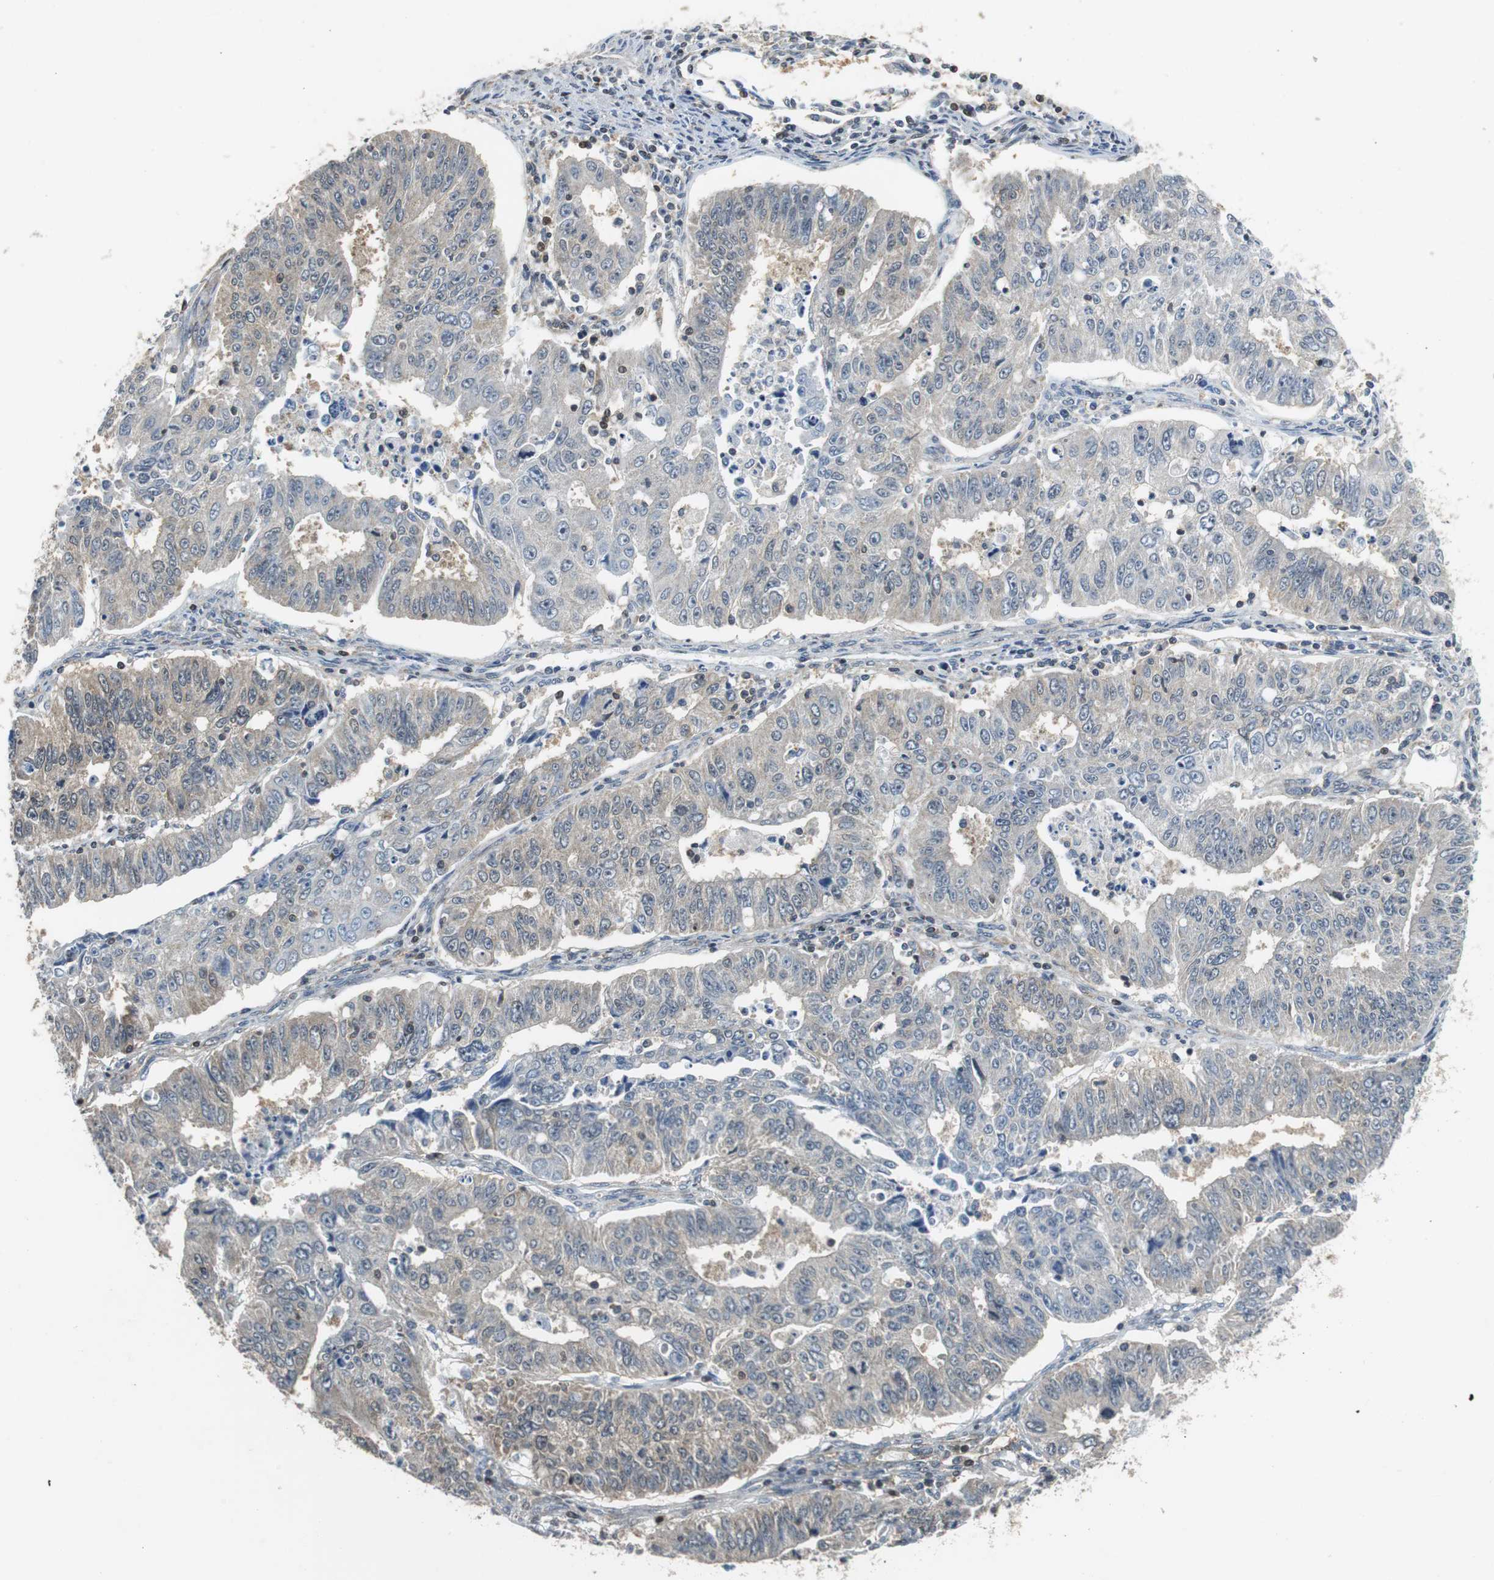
{"staining": {"intensity": "weak", "quantity": "25%-75%", "location": "cytoplasmic/membranous"}, "tissue": "endometrial cancer", "cell_type": "Tumor cells", "image_type": "cancer", "snomed": [{"axis": "morphology", "description": "Adenocarcinoma, NOS"}, {"axis": "topography", "description": "Endometrium"}], "caption": "There is low levels of weak cytoplasmic/membranous positivity in tumor cells of endometrial cancer (adenocarcinoma), as demonstrated by immunohistochemical staining (brown color).", "gene": "GSDMD", "patient": {"sex": "female", "age": 42}}